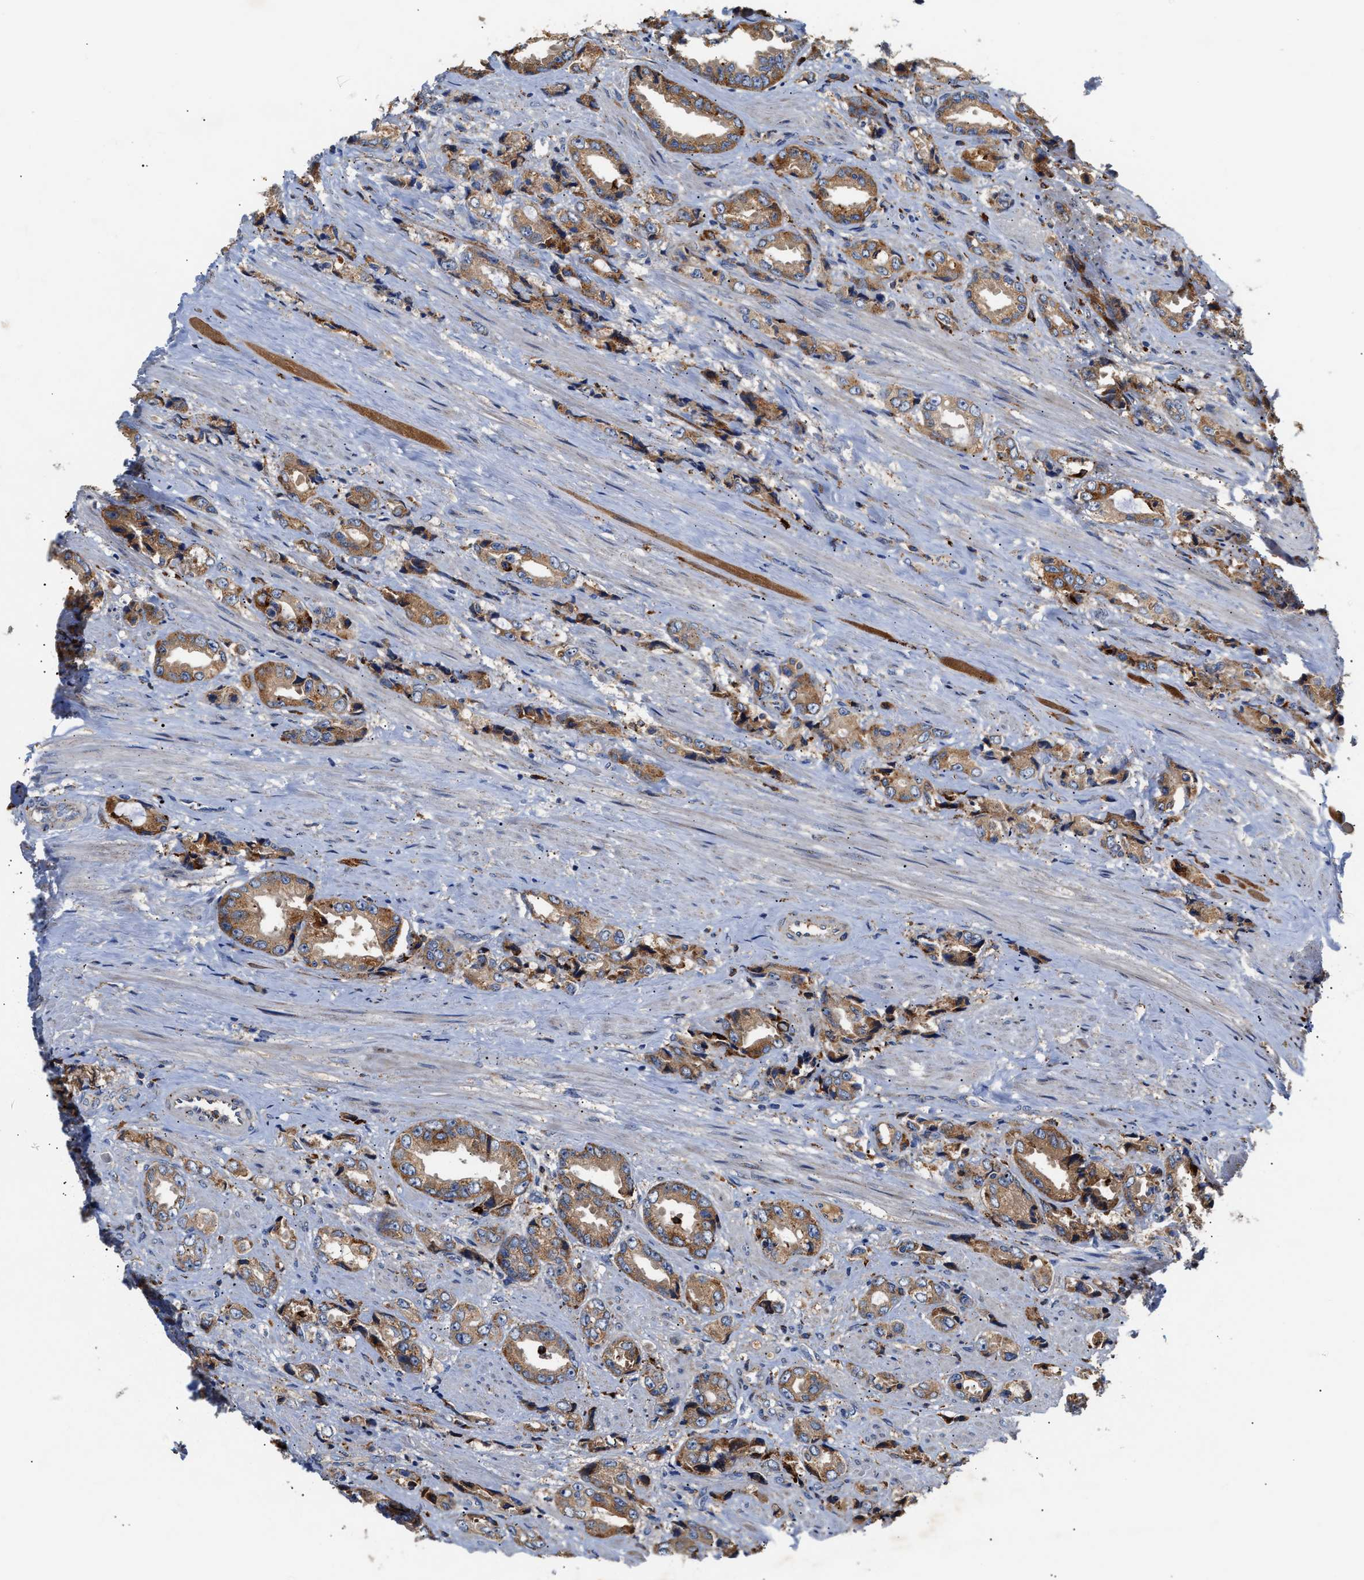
{"staining": {"intensity": "moderate", "quantity": ">75%", "location": "cytoplasmic/membranous"}, "tissue": "prostate cancer", "cell_type": "Tumor cells", "image_type": "cancer", "snomed": [{"axis": "morphology", "description": "Adenocarcinoma, High grade"}, {"axis": "topography", "description": "Prostate"}], "caption": "A photomicrograph showing moderate cytoplasmic/membranous positivity in about >75% of tumor cells in adenocarcinoma (high-grade) (prostate), as visualized by brown immunohistochemical staining.", "gene": "CCDC146", "patient": {"sex": "male", "age": 61}}